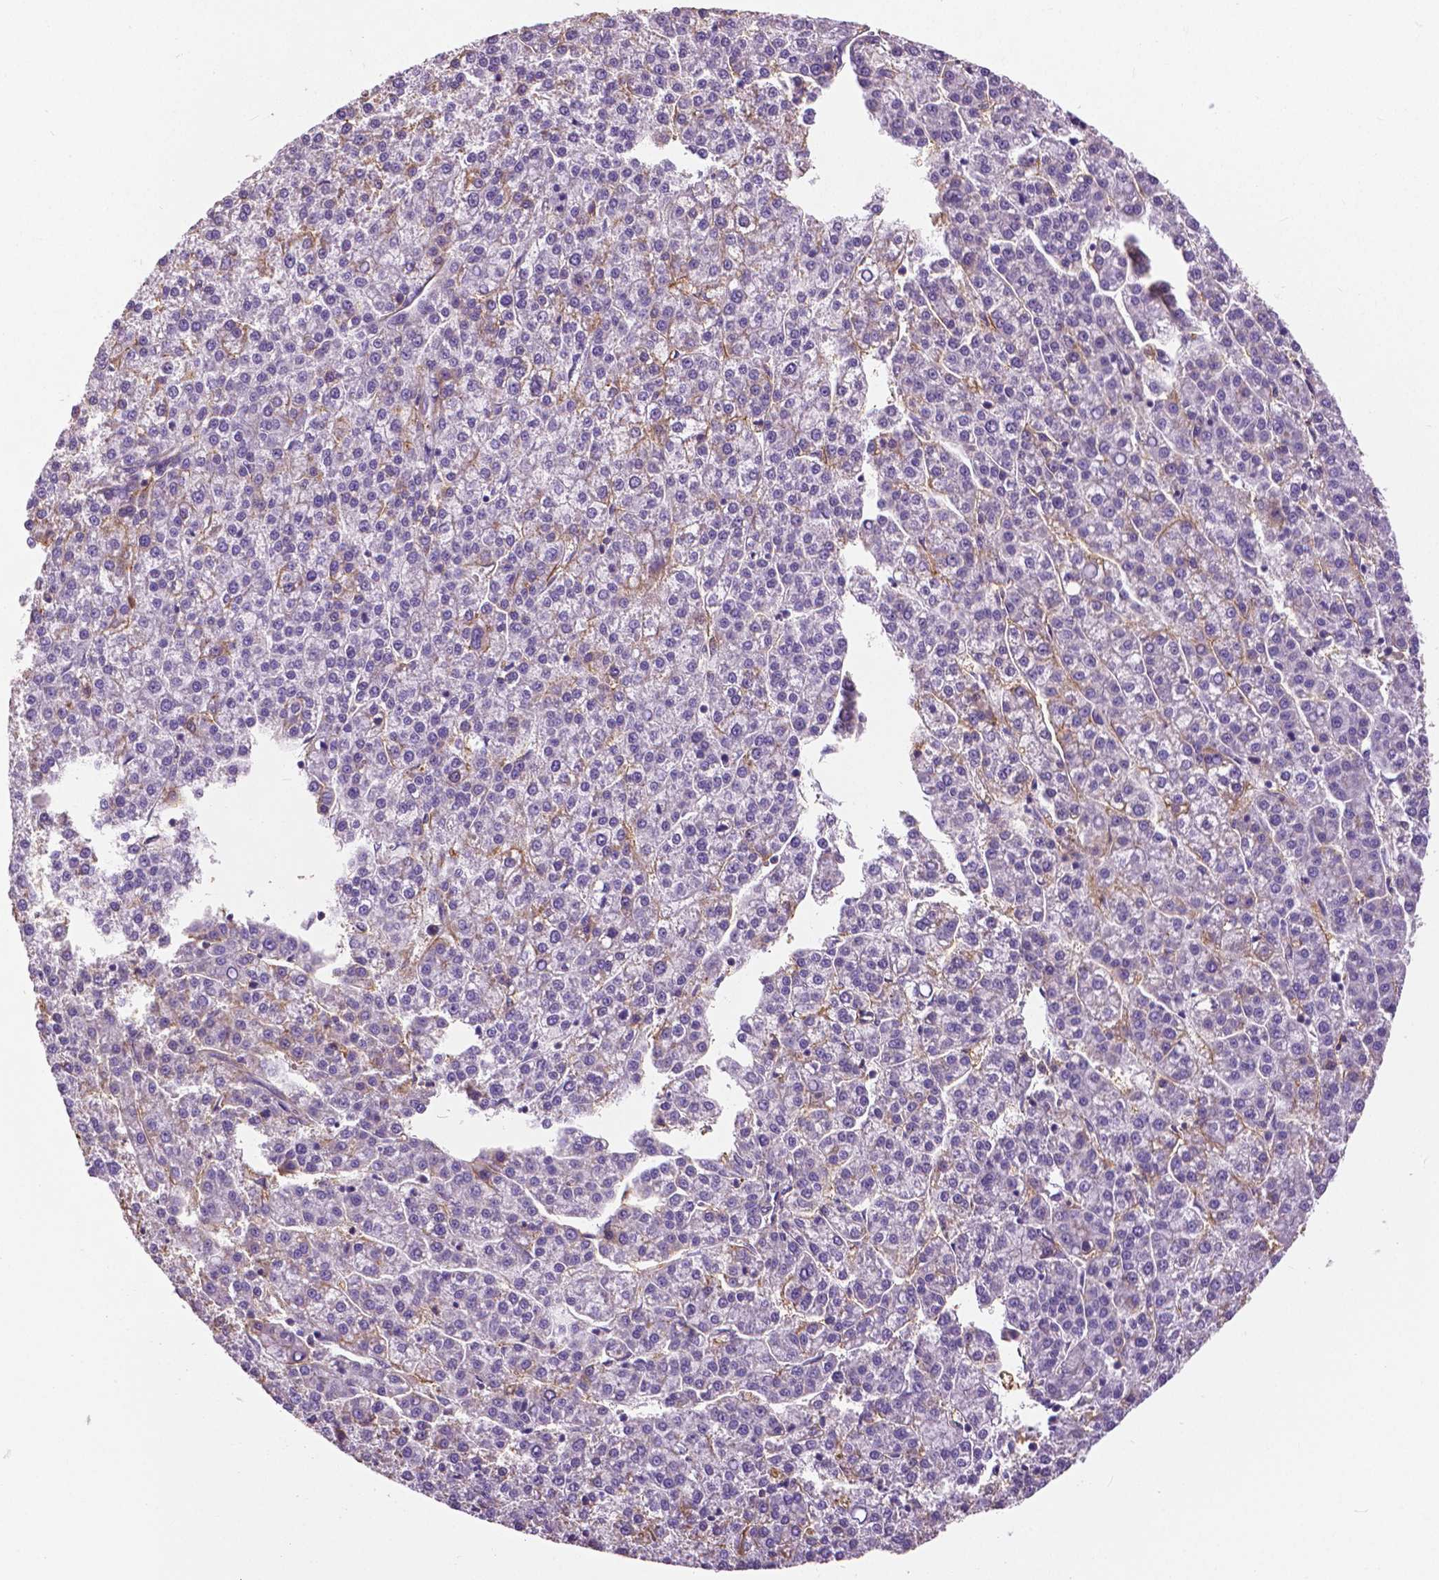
{"staining": {"intensity": "negative", "quantity": "none", "location": "none"}, "tissue": "liver cancer", "cell_type": "Tumor cells", "image_type": "cancer", "snomed": [{"axis": "morphology", "description": "Carcinoma, Hepatocellular, NOS"}, {"axis": "topography", "description": "Liver"}], "caption": "A histopathology image of liver cancer (hepatocellular carcinoma) stained for a protein displays no brown staining in tumor cells. (Brightfield microscopy of DAB immunohistochemistry (IHC) at high magnification).", "gene": "ANXA13", "patient": {"sex": "female", "age": 58}}